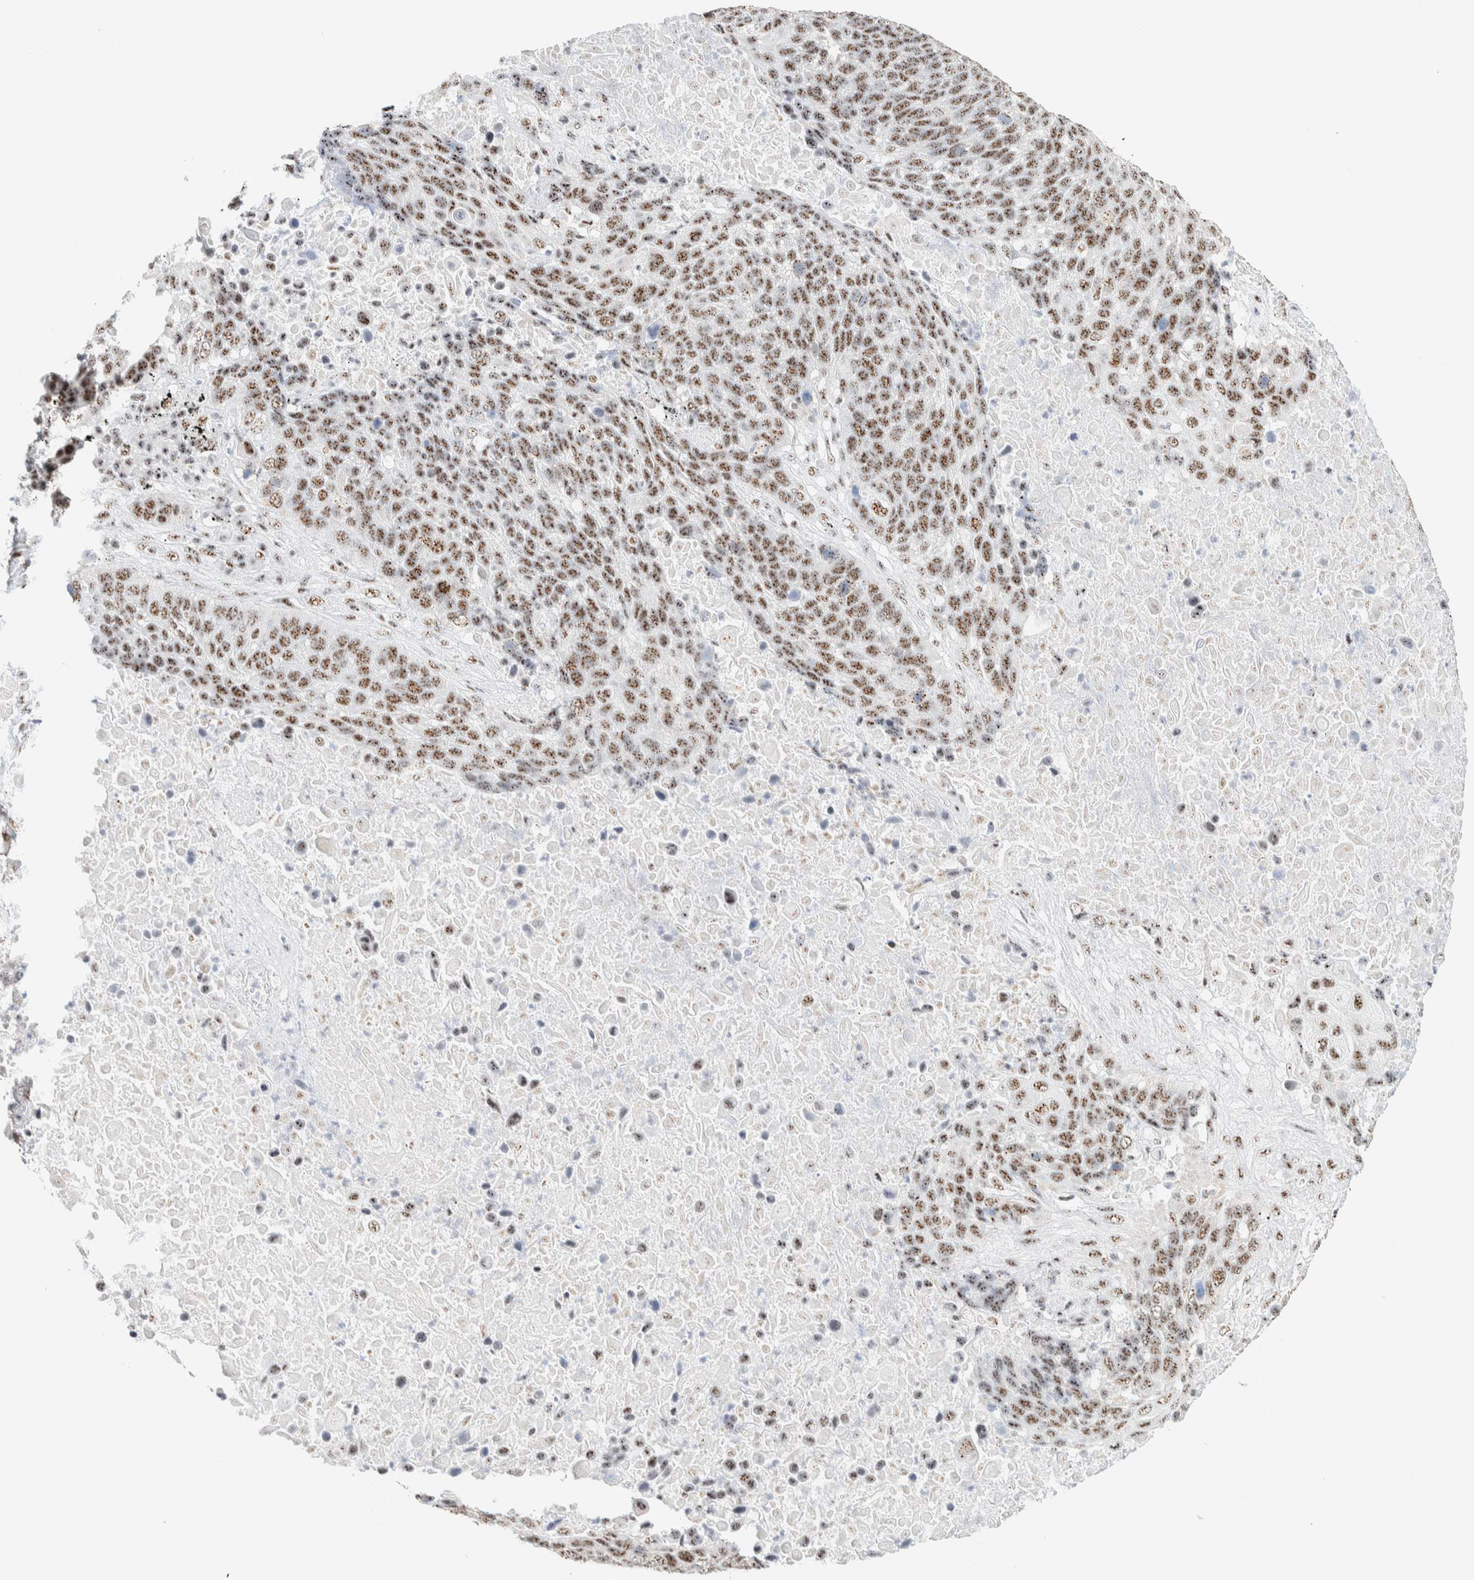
{"staining": {"intensity": "moderate", "quantity": ">75%", "location": "nuclear"}, "tissue": "lung cancer", "cell_type": "Tumor cells", "image_type": "cancer", "snomed": [{"axis": "morphology", "description": "Squamous cell carcinoma, NOS"}, {"axis": "topography", "description": "Lung"}], "caption": "A brown stain shows moderate nuclear staining of a protein in squamous cell carcinoma (lung) tumor cells.", "gene": "SON", "patient": {"sex": "male", "age": 66}}